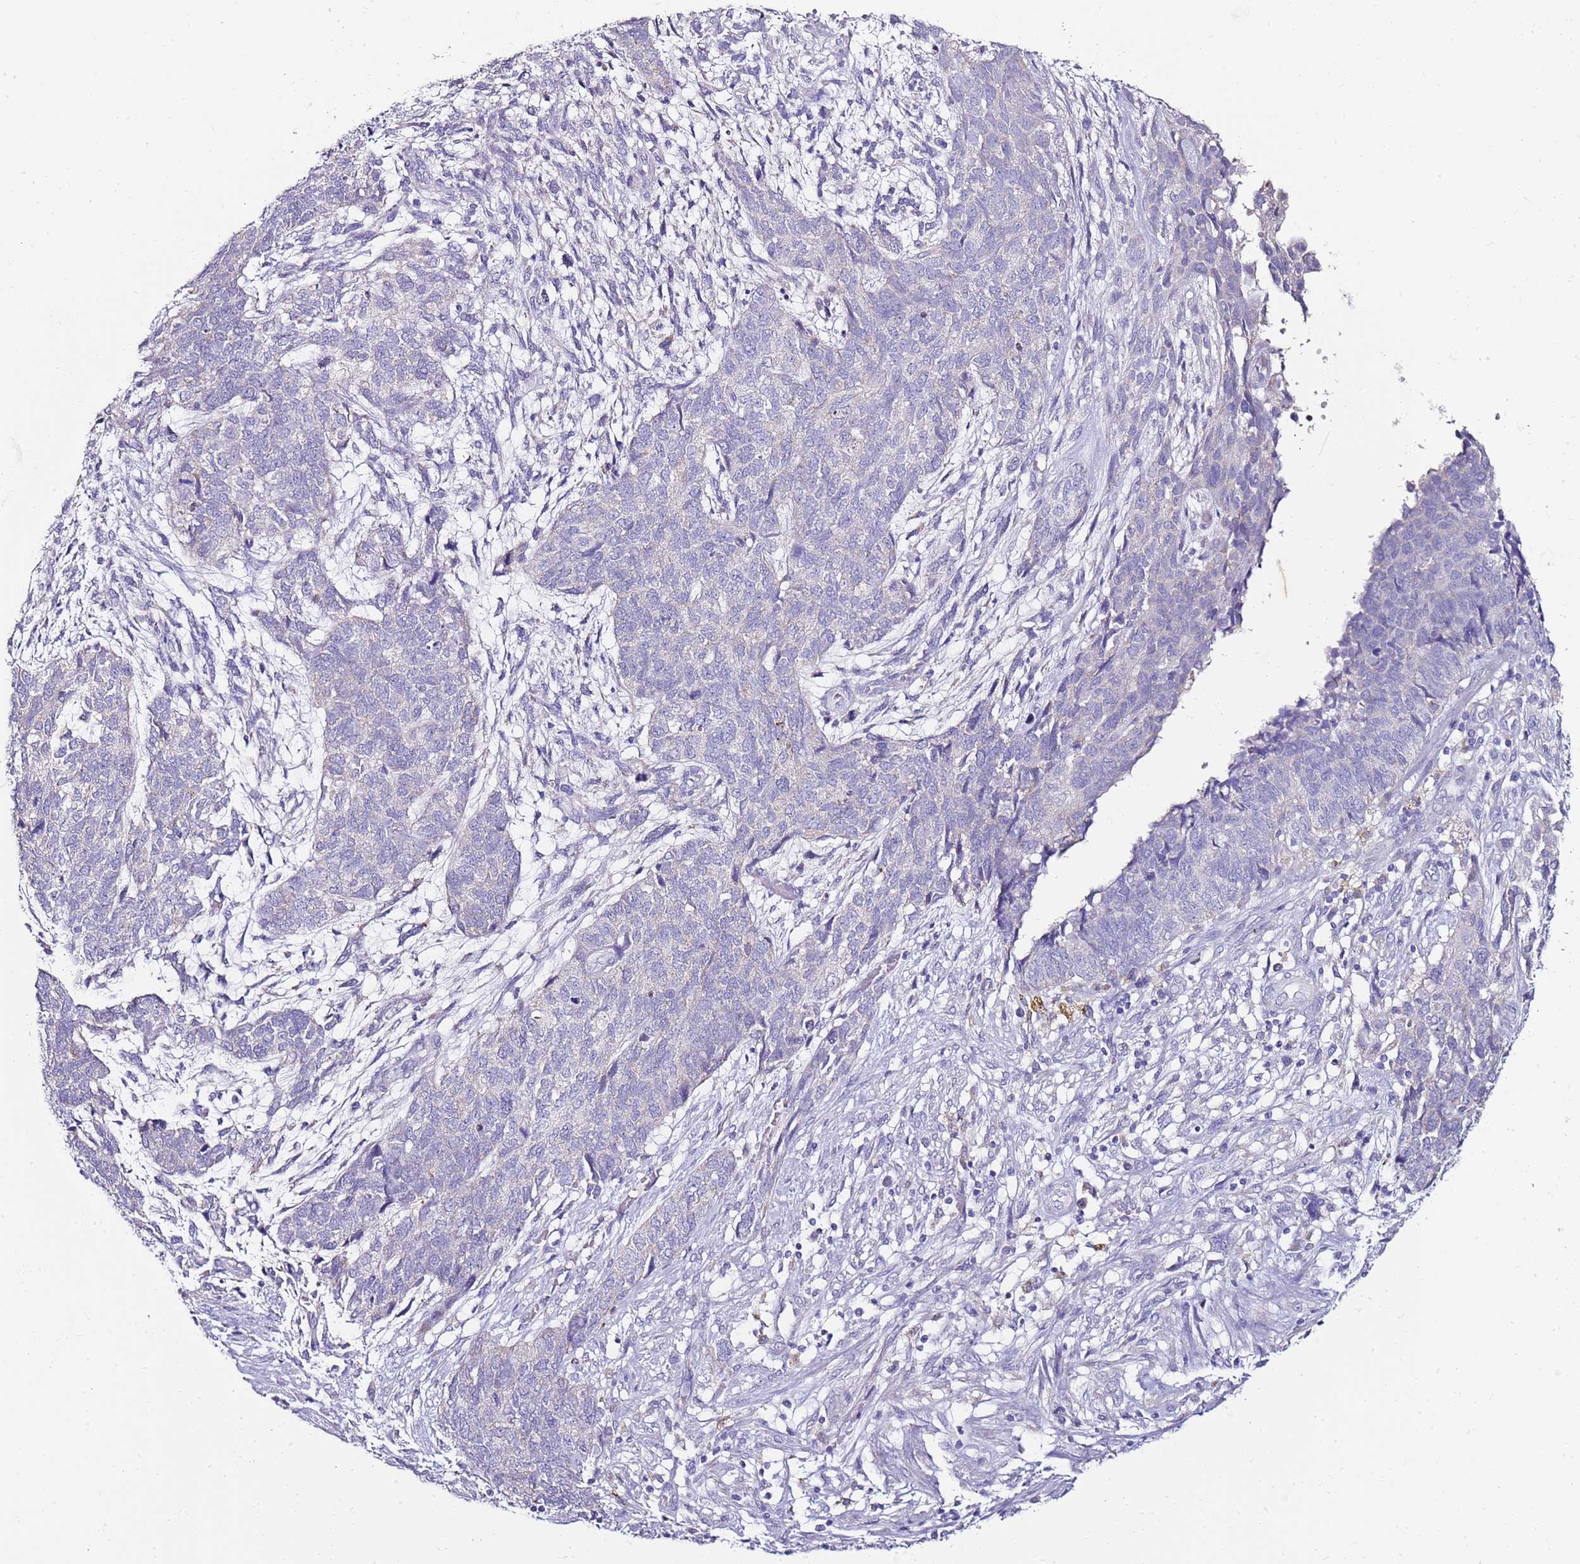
{"staining": {"intensity": "negative", "quantity": "none", "location": "none"}, "tissue": "cervical cancer", "cell_type": "Tumor cells", "image_type": "cancer", "snomed": [{"axis": "morphology", "description": "Squamous cell carcinoma, NOS"}, {"axis": "topography", "description": "Cervix"}], "caption": "This image is of cervical squamous cell carcinoma stained with immunohistochemistry (IHC) to label a protein in brown with the nuclei are counter-stained blue. There is no staining in tumor cells.", "gene": "MYBPC3", "patient": {"sex": "female", "age": 63}}